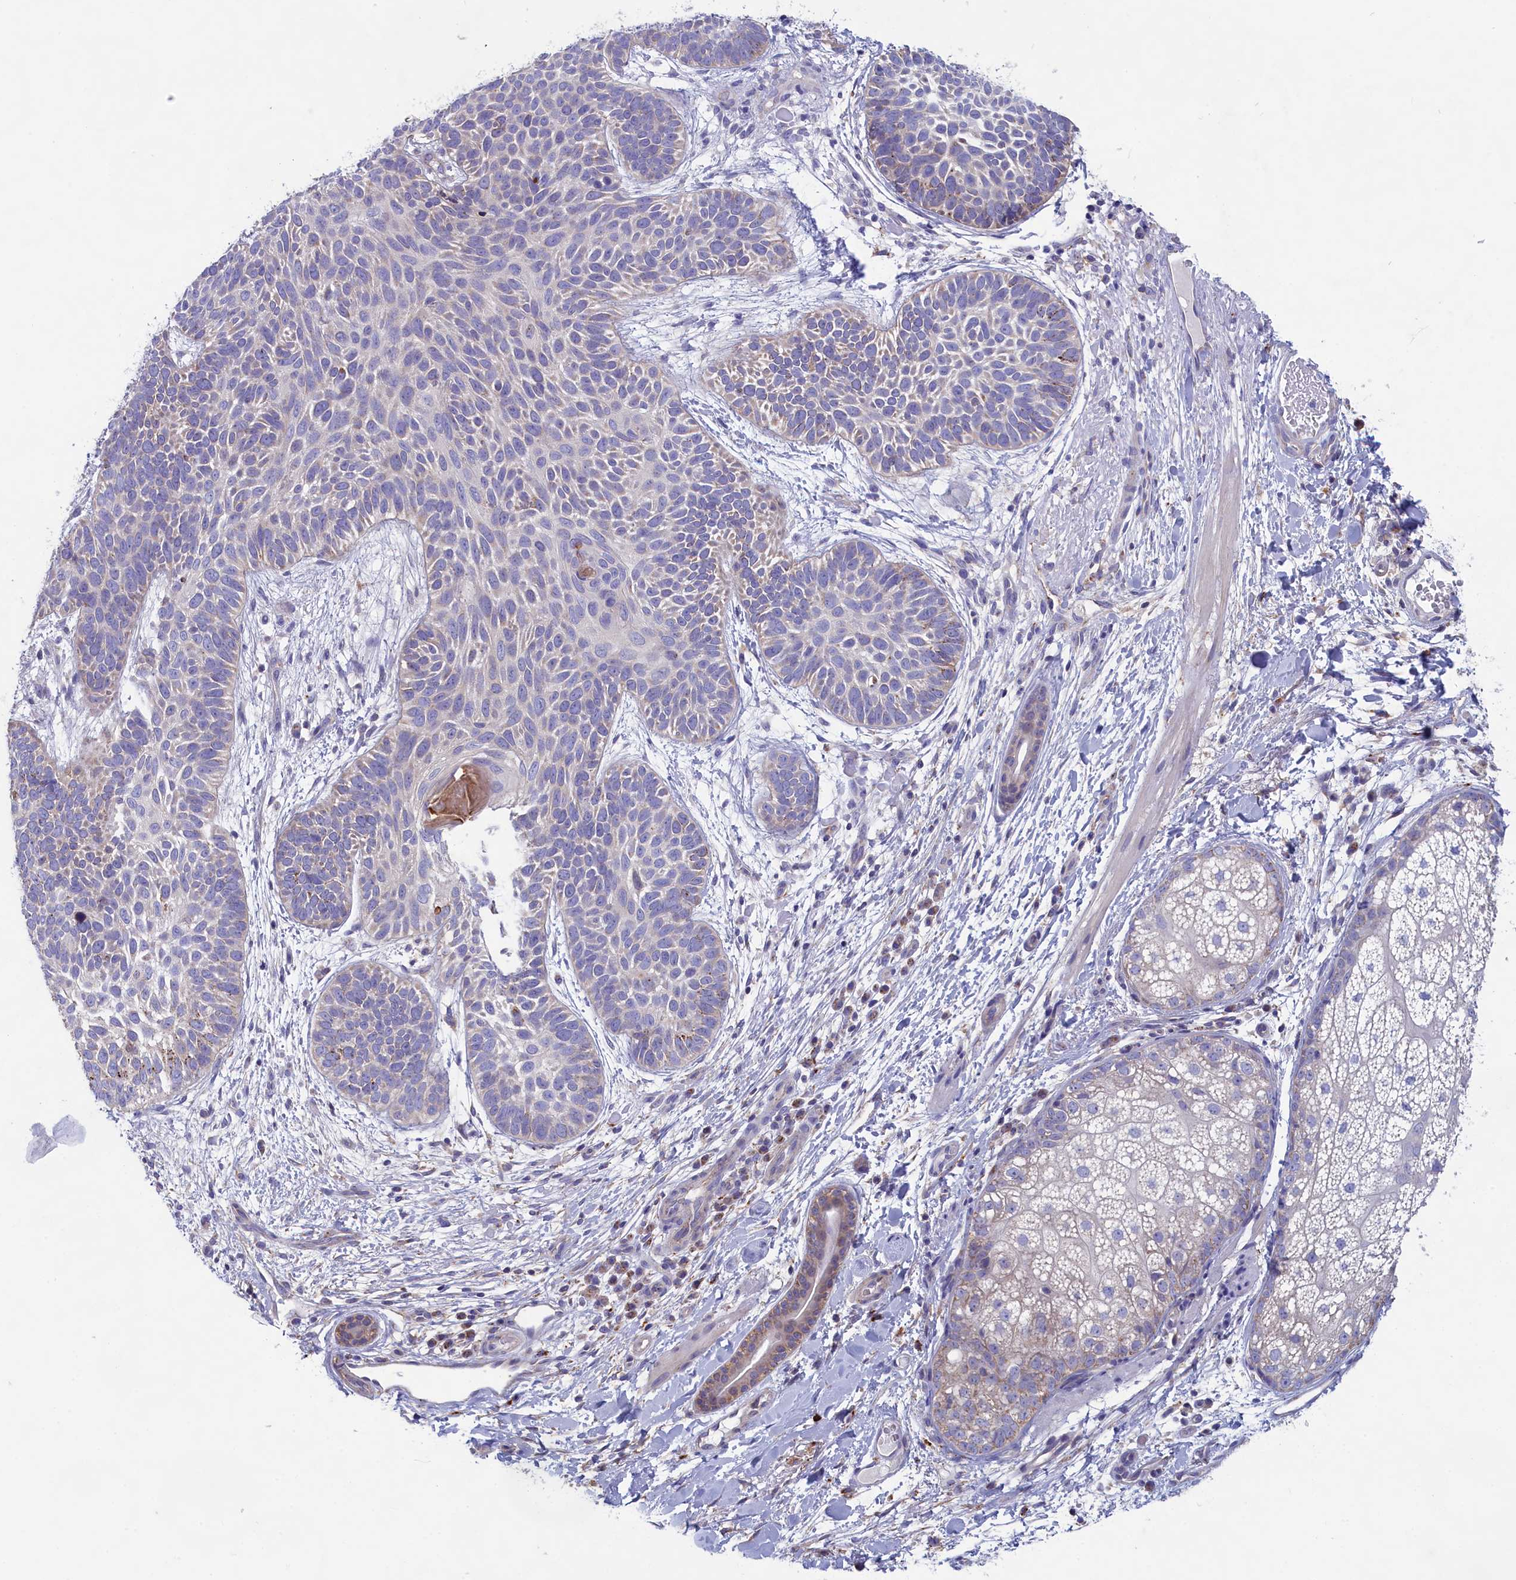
{"staining": {"intensity": "negative", "quantity": "none", "location": "none"}, "tissue": "skin cancer", "cell_type": "Tumor cells", "image_type": "cancer", "snomed": [{"axis": "morphology", "description": "Basal cell carcinoma"}, {"axis": "topography", "description": "Skin"}], "caption": "High power microscopy photomicrograph of an immunohistochemistry (IHC) histopathology image of basal cell carcinoma (skin), revealing no significant expression in tumor cells.", "gene": "WDR6", "patient": {"sex": "male", "age": 85}}